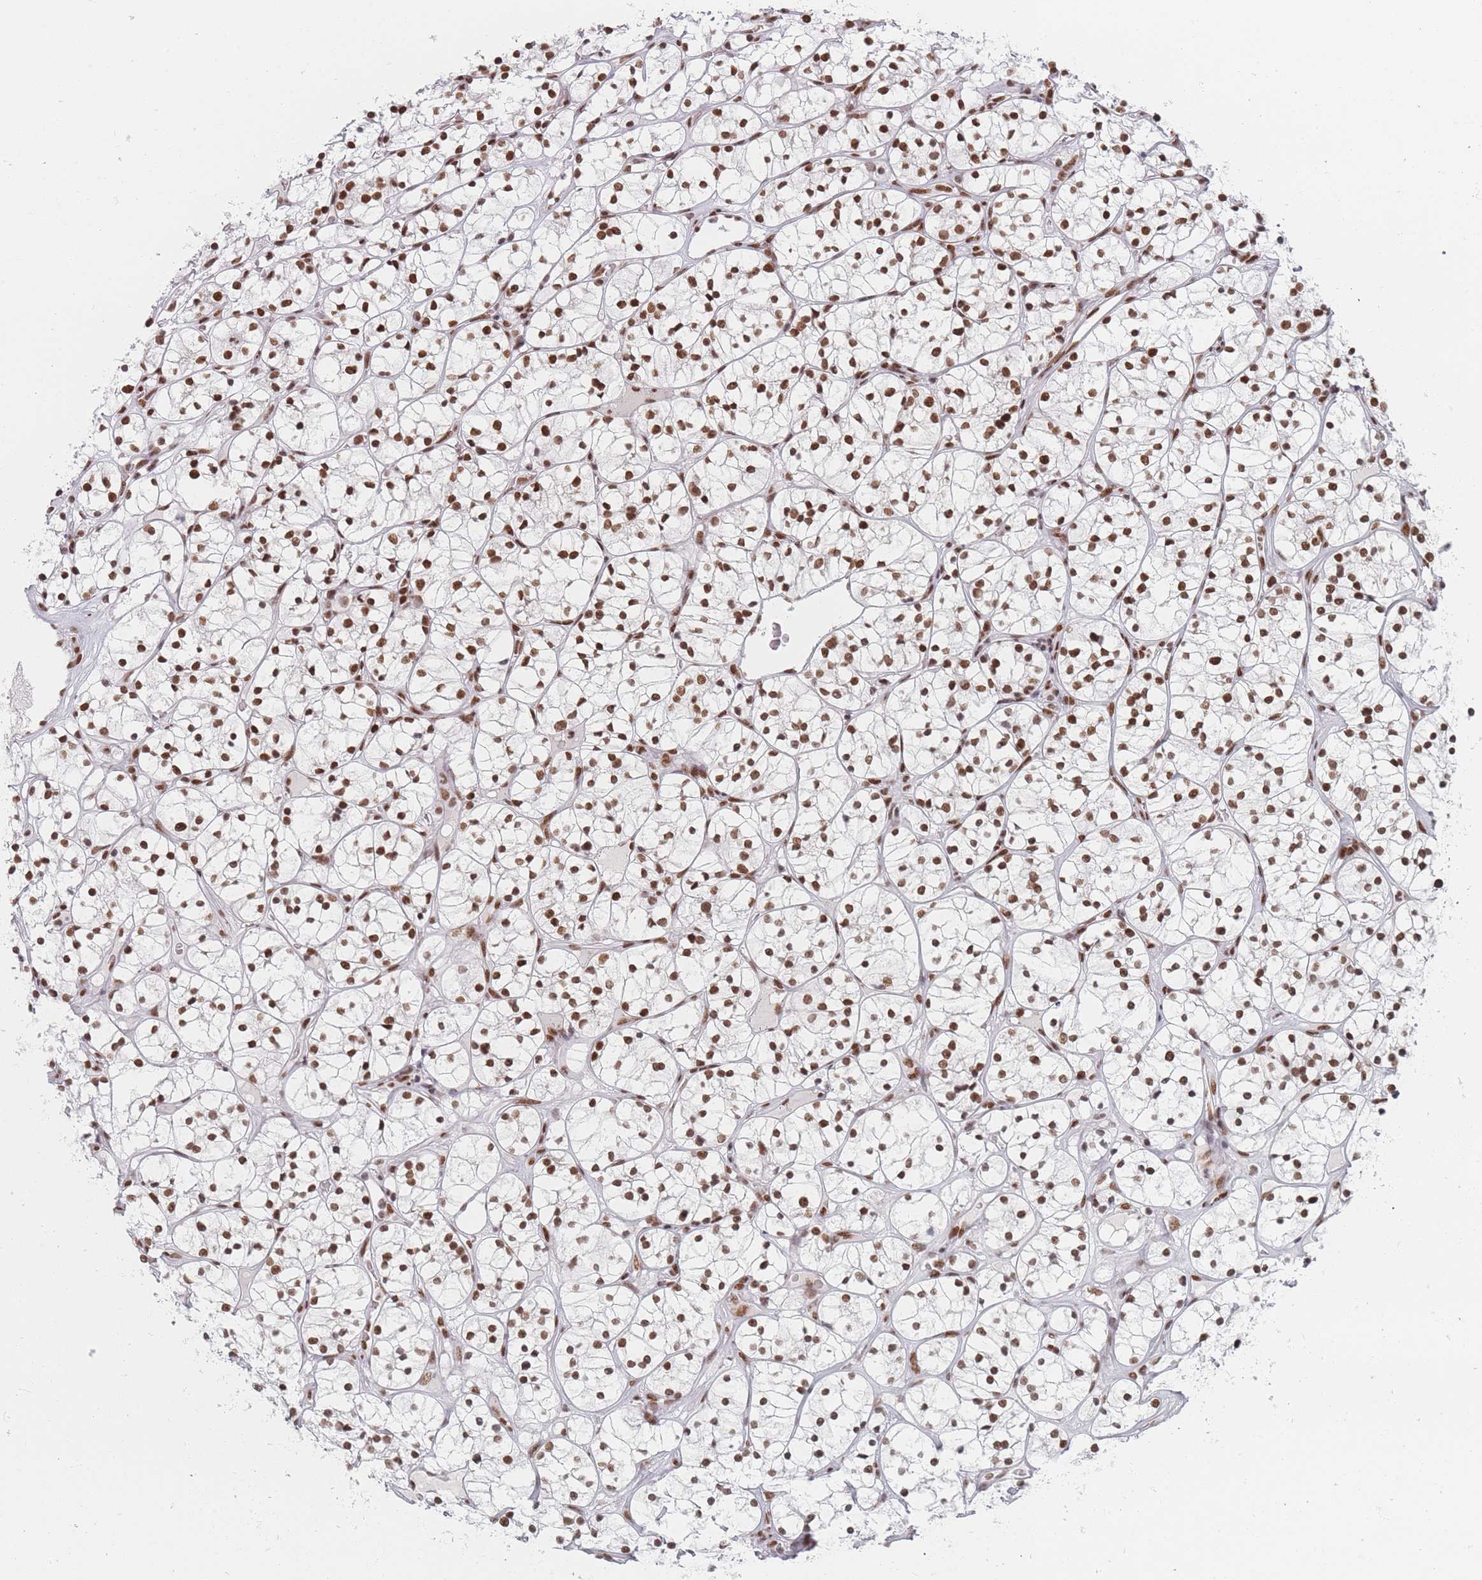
{"staining": {"intensity": "moderate", "quantity": ">75%", "location": "nuclear"}, "tissue": "renal cancer", "cell_type": "Tumor cells", "image_type": "cancer", "snomed": [{"axis": "morphology", "description": "Adenocarcinoma, NOS"}, {"axis": "topography", "description": "Kidney"}], "caption": "Human renal cancer (adenocarcinoma) stained with a brown dye reveals moderate nuclear positive expression in approximately >75% of tumor cells.", "gene": "SAFB2", "patient": {"sex": "female", "age": 64}}